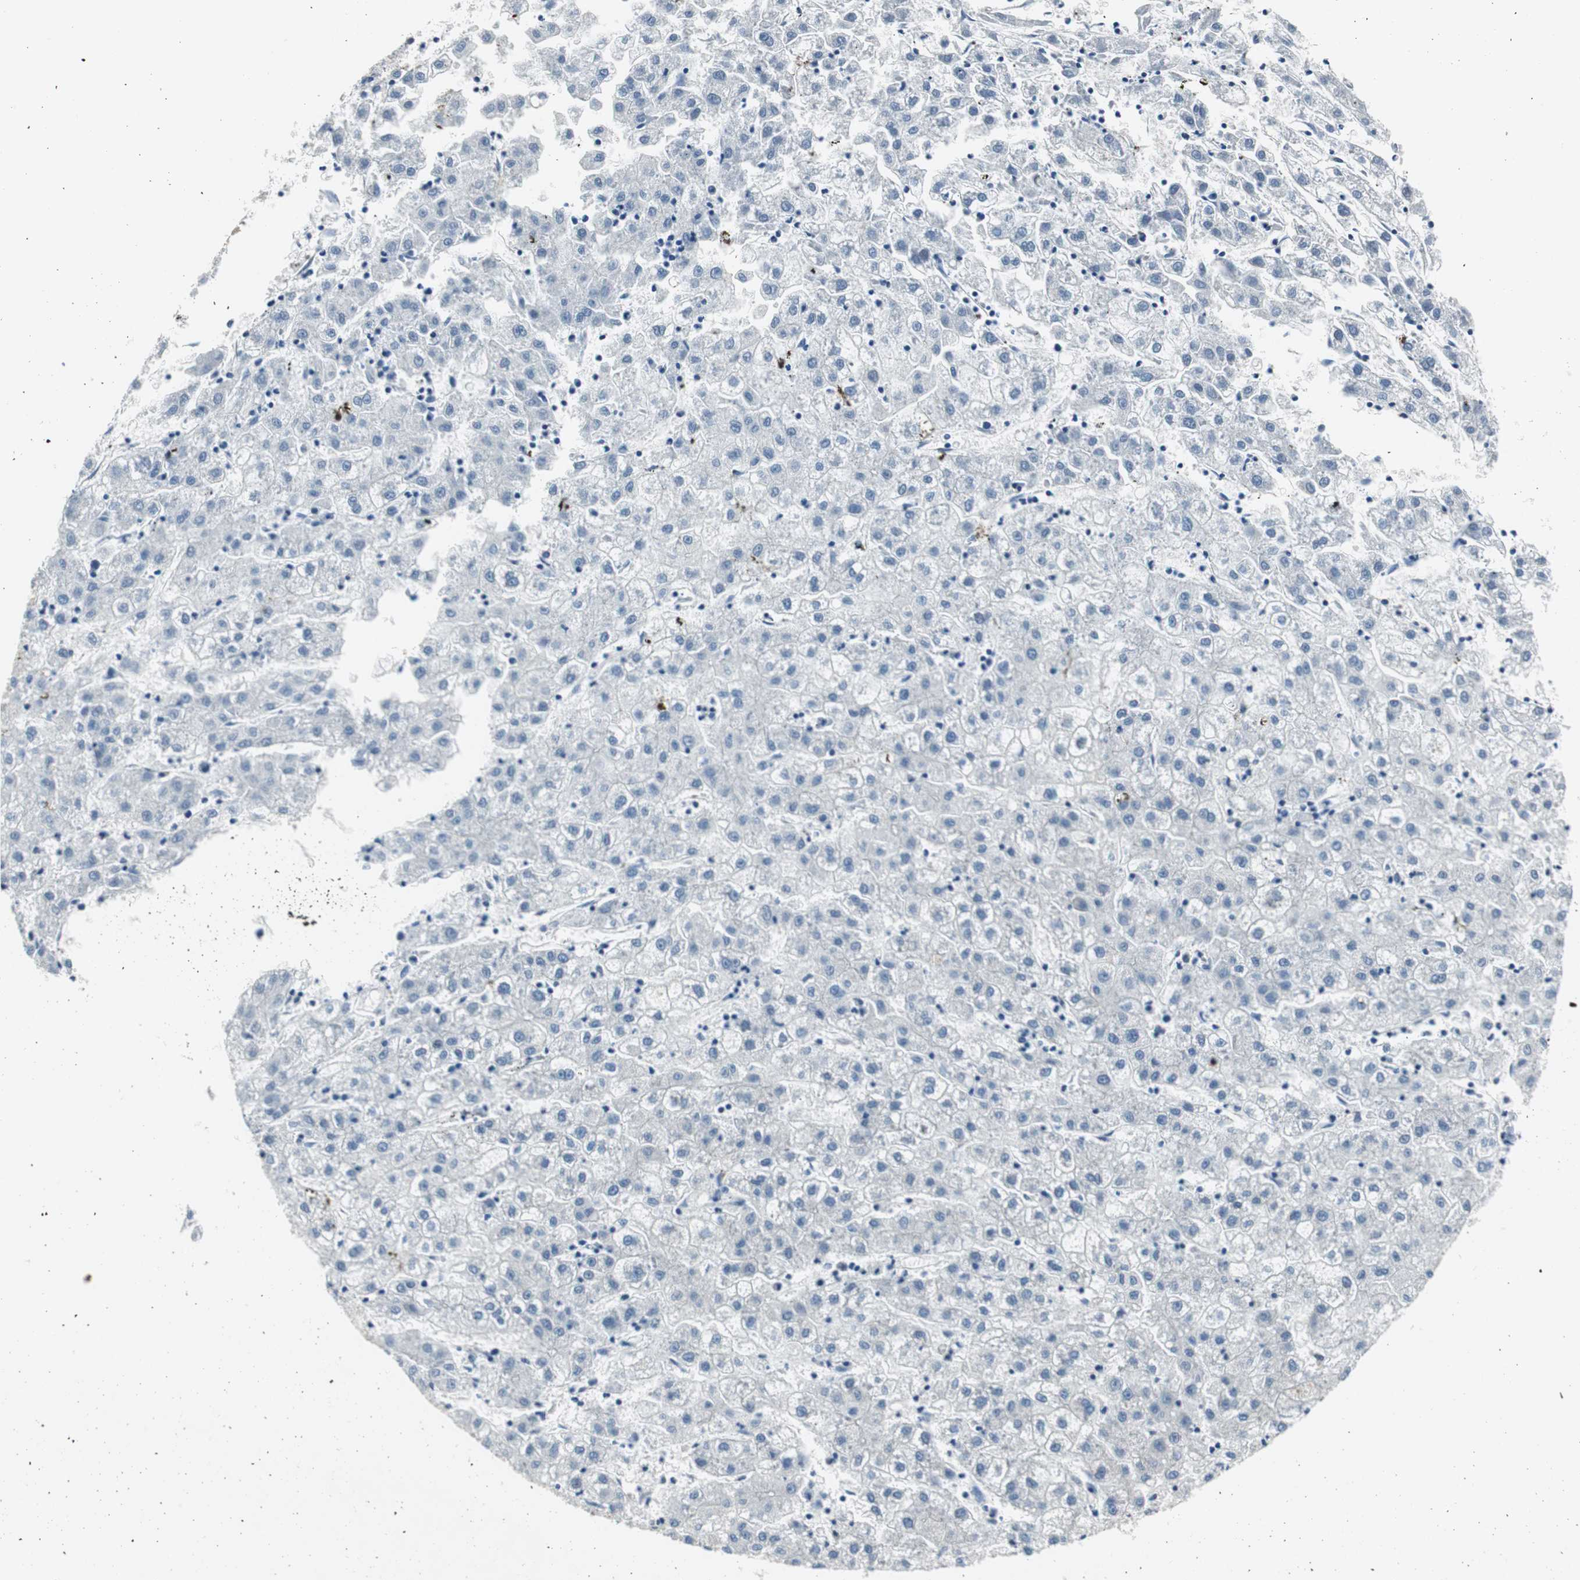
{"staining": {"intensity": "negative", "quantity": "none", "location": "none"}, "tissue": "liver cancer", "cell_type": "Tumor cells", "image_type": "cancer", "snomed": [{"axis": "morphology", "description": "Carcinoma, Hepatocellular, NOS"}, {"axis": "topography", "description": "Liver"}], "caption": "This is a histopathology image of IHC staining of liver cancer, which shows no positivity in tumor cells.", "gene": "PLAA", "patient": {"sex": "male", "age": 72}}